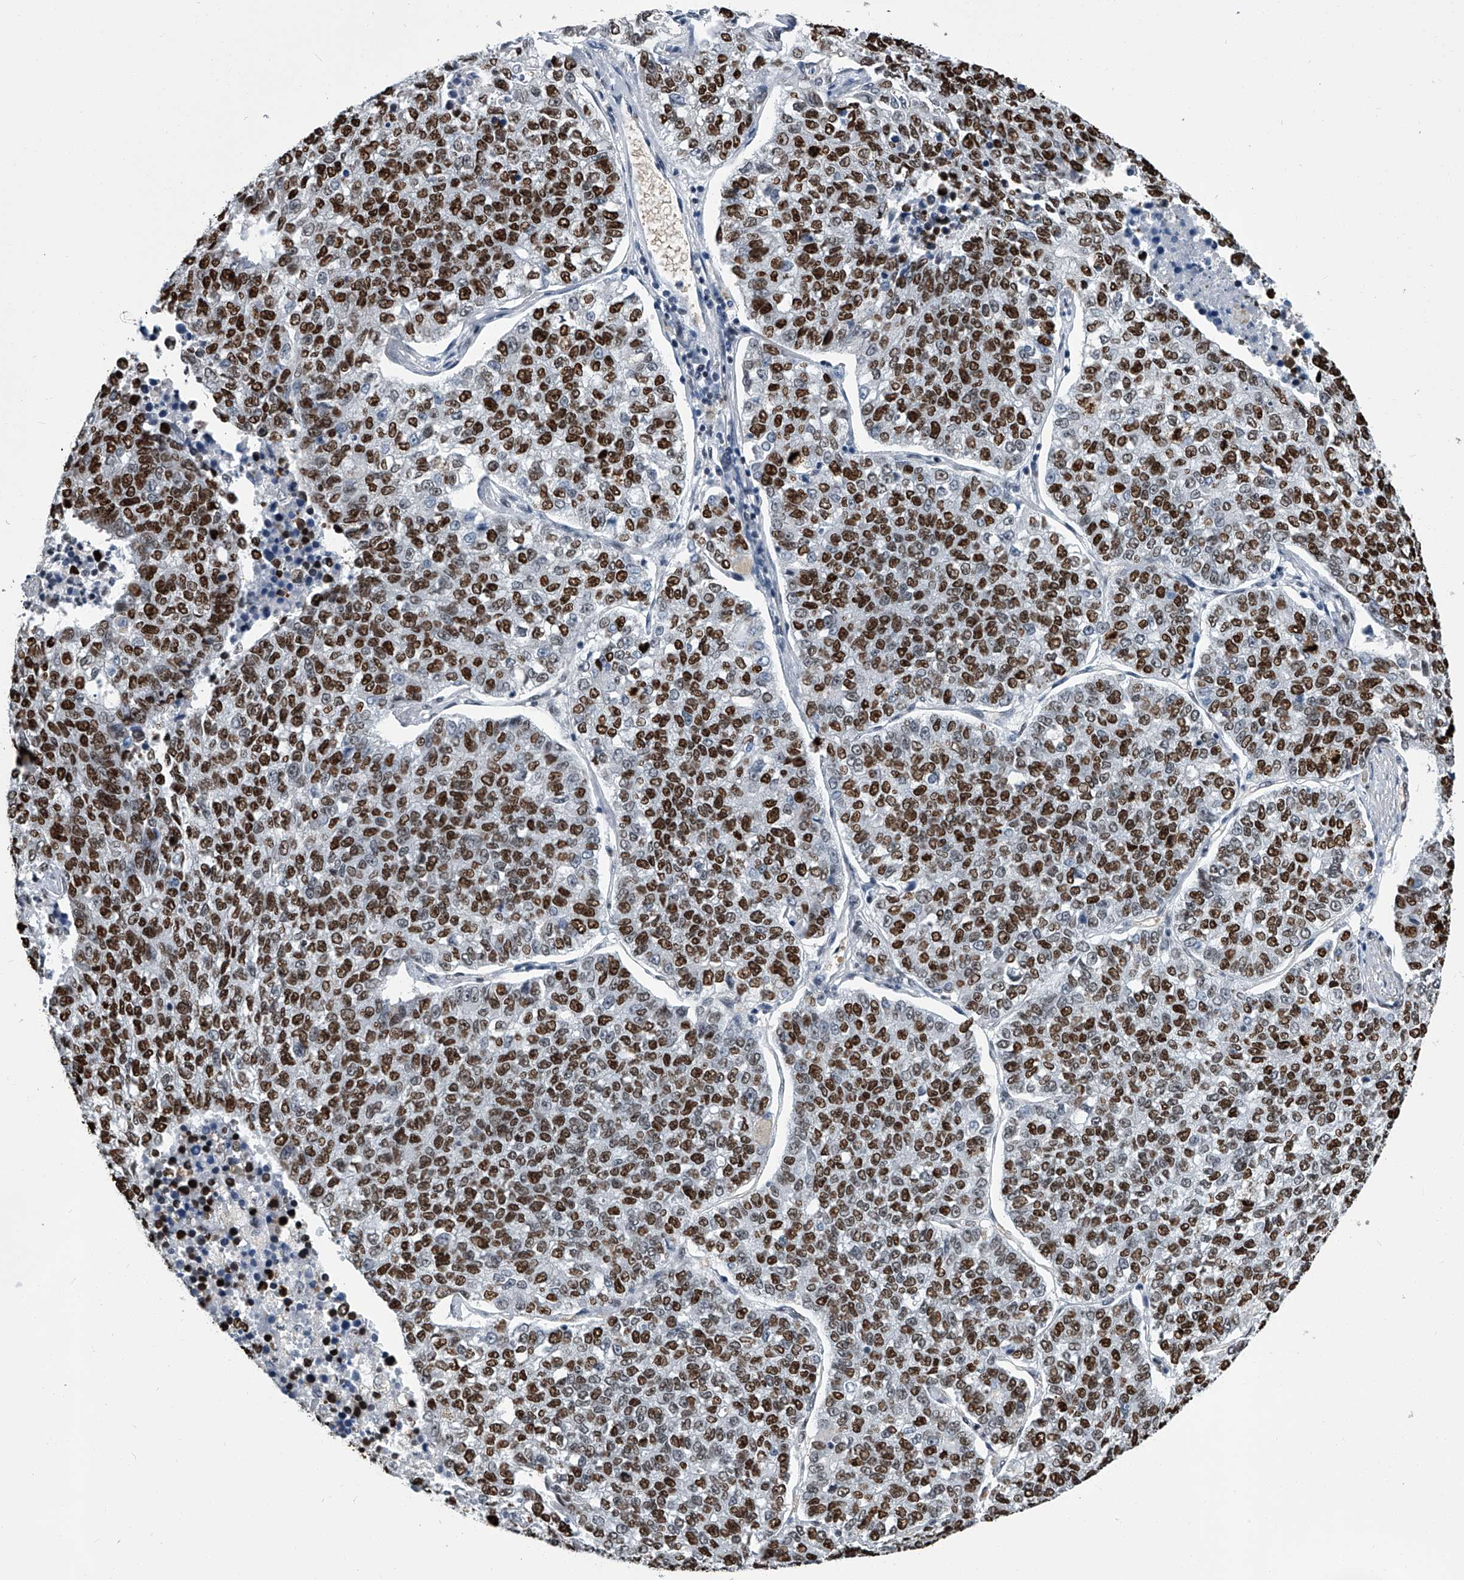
{"staining": {"intensity": "strong", "quantity": ">75%", "location": "nuclear"}, "tissue": "lung cancer", "cell_type": "Tumor cells", "image_type": "cancer", "snomed": [{"axis": "morphology", "description": "Adenocarcinoma, NOS"}, {"axis": "topography", "description": "Lung"}], "caption": "A brown stain labels strong nuclear expression of a protein in human lung adenocarcinoma tumor cells.", "gene": "SIM2", "patient": {"sex": "male", "age": 49}}